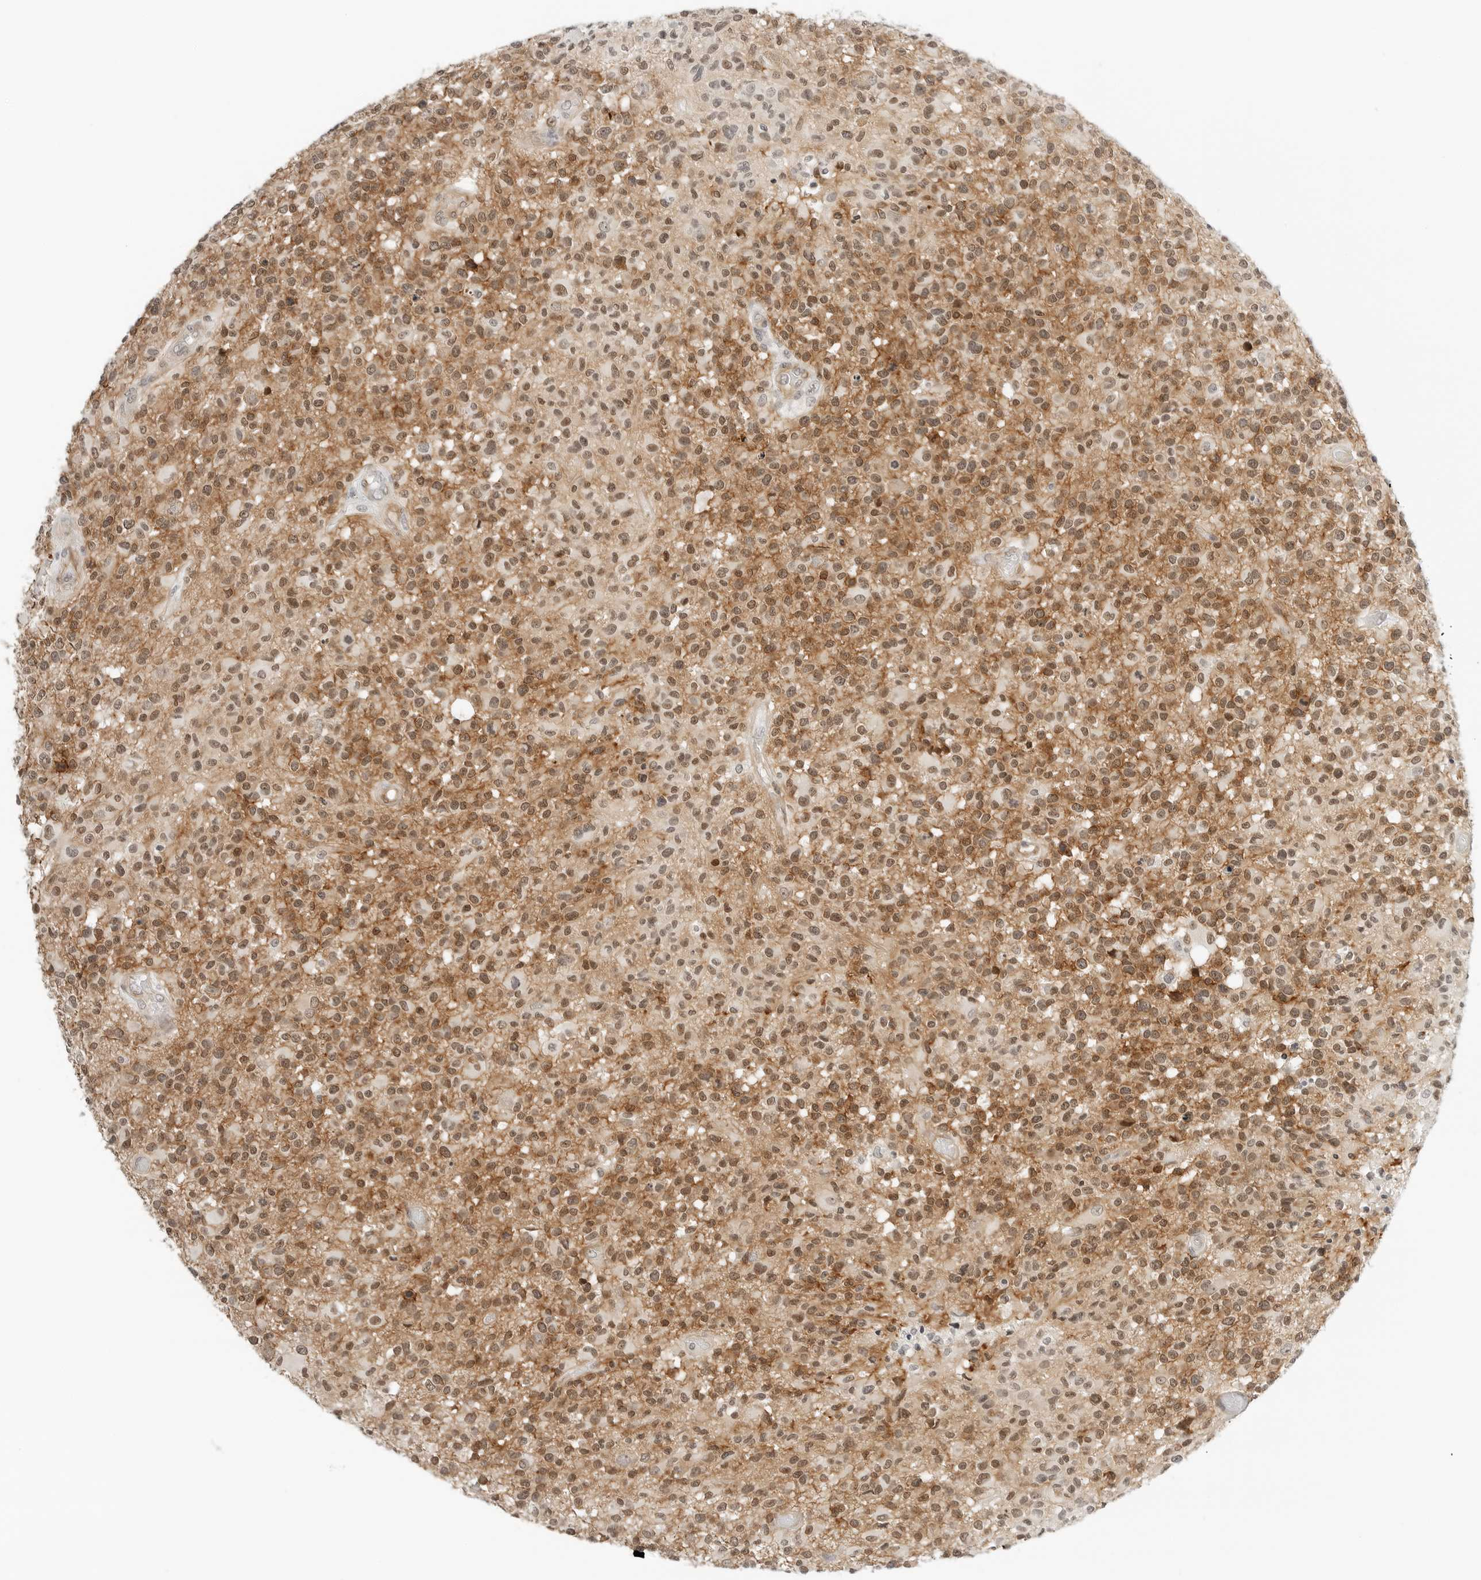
{"staining": {"intensity": "moderate", "quantity": ">75%", "location": "nuclear"}, "tissue": "glioma", "cell_type": "Tumor cells", "image_type": "cancer", "snomed": [{"axis": "morphology", "description": "Glioma, malignant, High grade"}, {"axis": "morphology", "description": "Glioblastoma, NOS"}, {"axis": "topography", "description": "Brain"}], "caption": "Brown immunohistochemical staining in high-grade glioma (malignant) reveals moderate nuclear staining in about >75% of tumor cells.", "gene": "NEO1", "patient": {"sex": "male", "age": 60}}